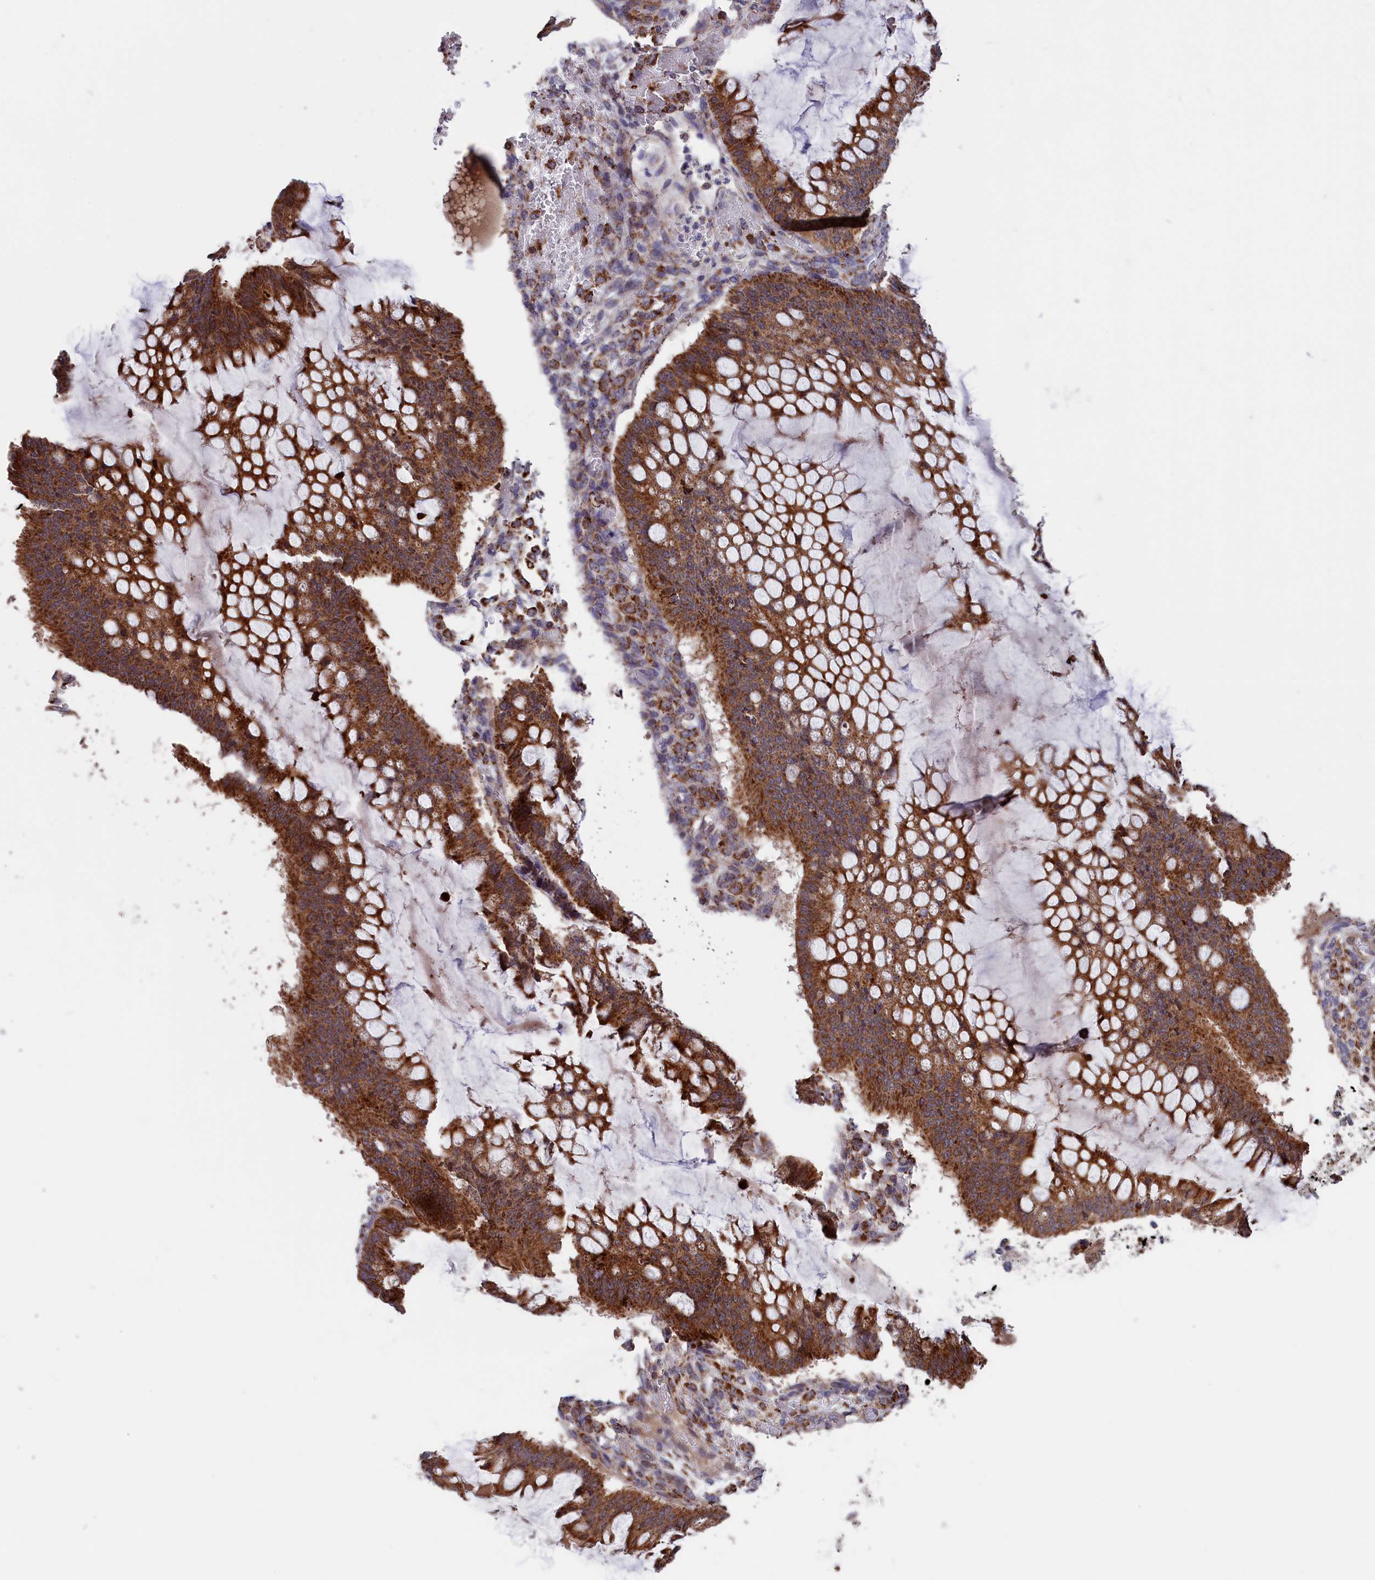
{"staining": {"intensity": "strong", "quantity": ">75%", "location": "cytoplasmic/membranous"}, "tissue": "ovarian cancer", "cell_type": "Tumor cells", "image_type": "cancer", "snomed": [{"axis": "morphology", "description": "Cystadenocarcinoma, mucinous, NOS"}, {"axis": "topography", "description": "Ovary"}], "caption": "There is high levels of strong cytoplasmic/membranous positivity in tumor cells of mucinous cystadenocarcinoma (ovarian), as demonstrated by immunohistochemical staining (brown color).", "gene": "TIMM44", "patient": {"sex": "female", "age": 73}}